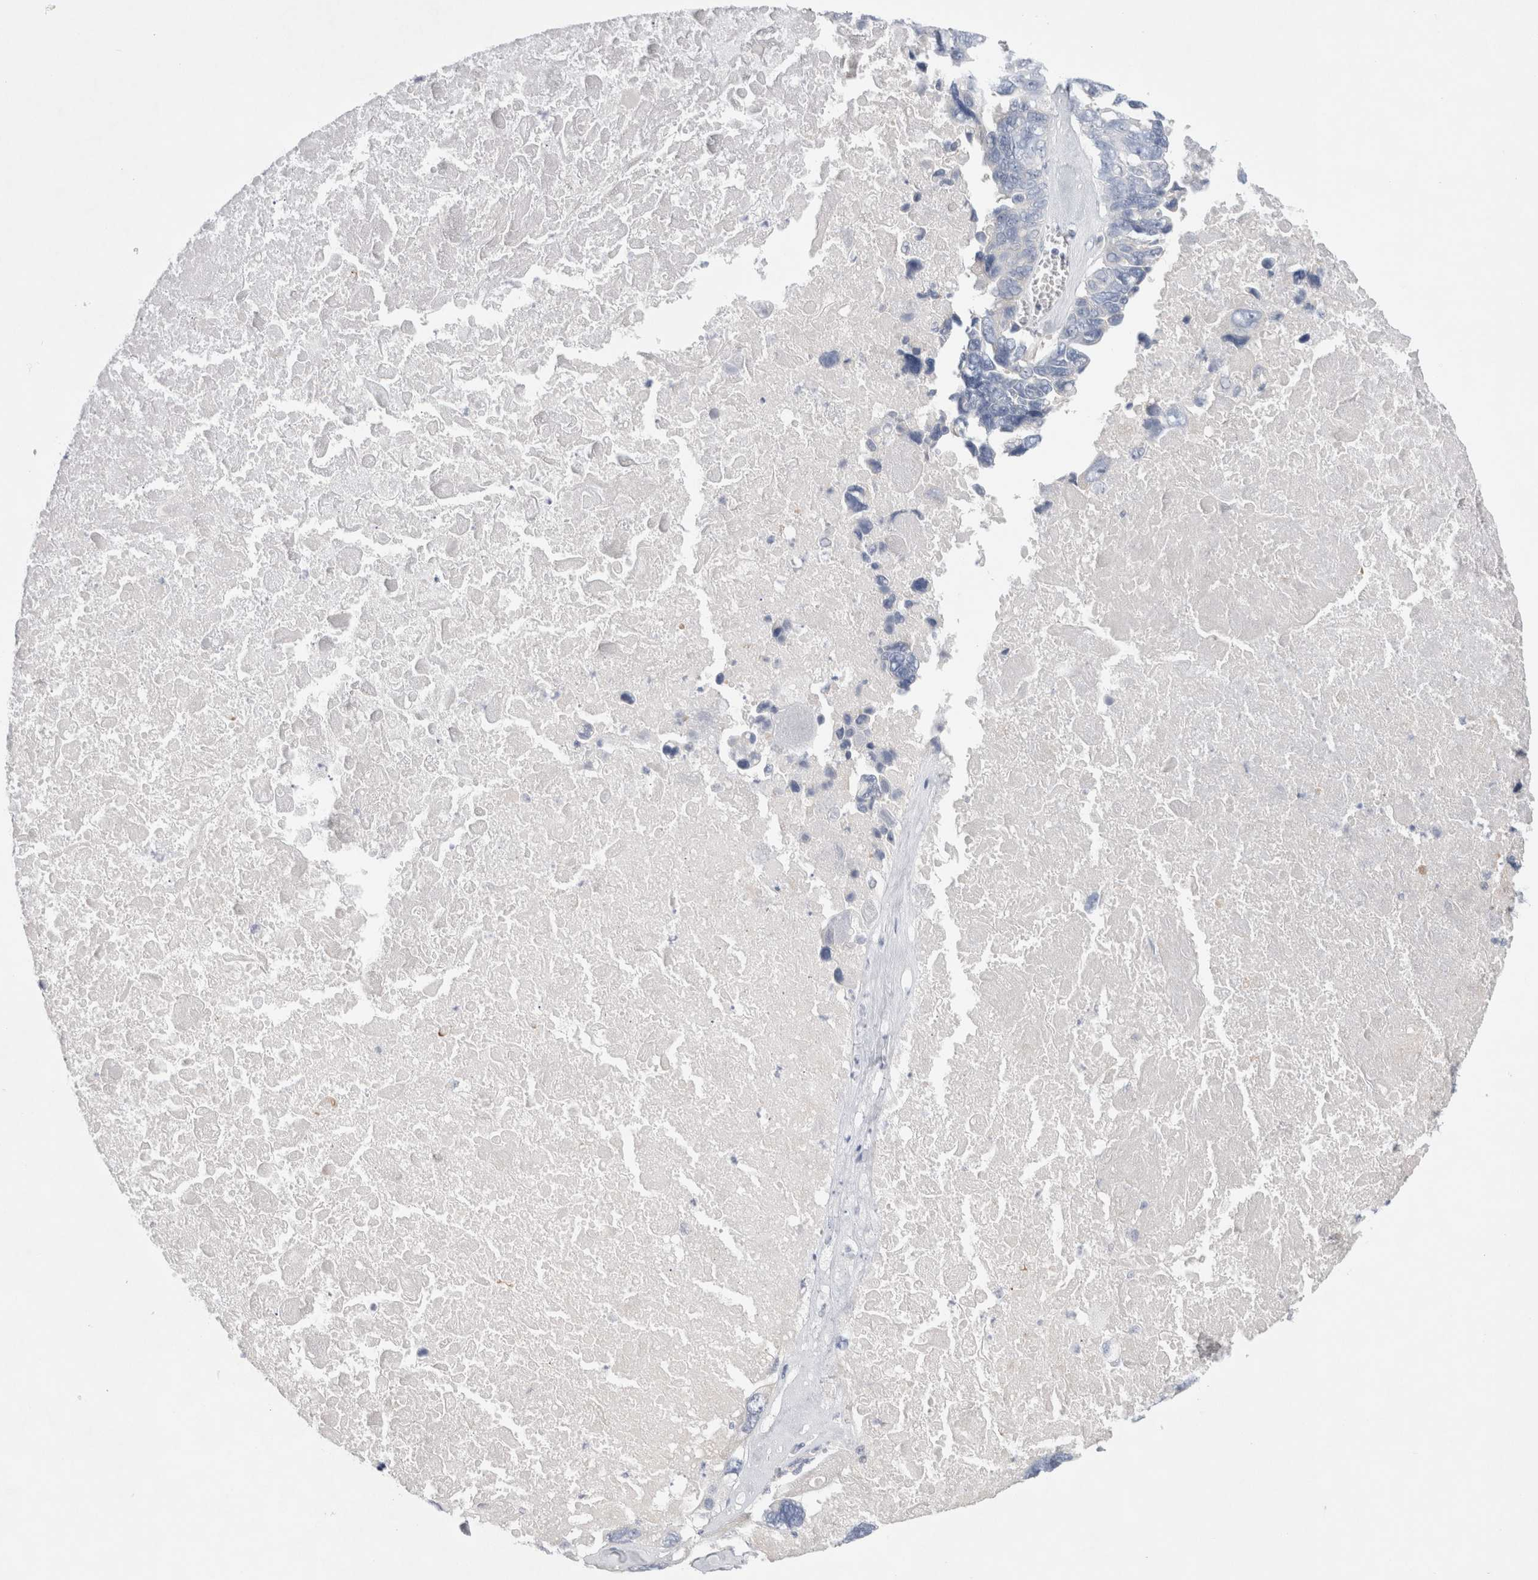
{"staining": {"intensity": "negative", "quantity": "none", "location": "none"}, "tissue": "ovarian cancer", "cell_type": "Tumor cells", "image_type": "cancer", "snomed": [{"axis": "morphology", "description": "Cystadenocarcinoma, serous, NOS"}, {"axis": "topography", "description": "Ovary"}], "caption": "High power microscopy image of an immunohistochemistry (IHC) photomicrograph of ovarian cancer, revealing no significant expression in tumor cells.", "gene": "RBM12B", "patient": {"sex": "female", "age": 79}}